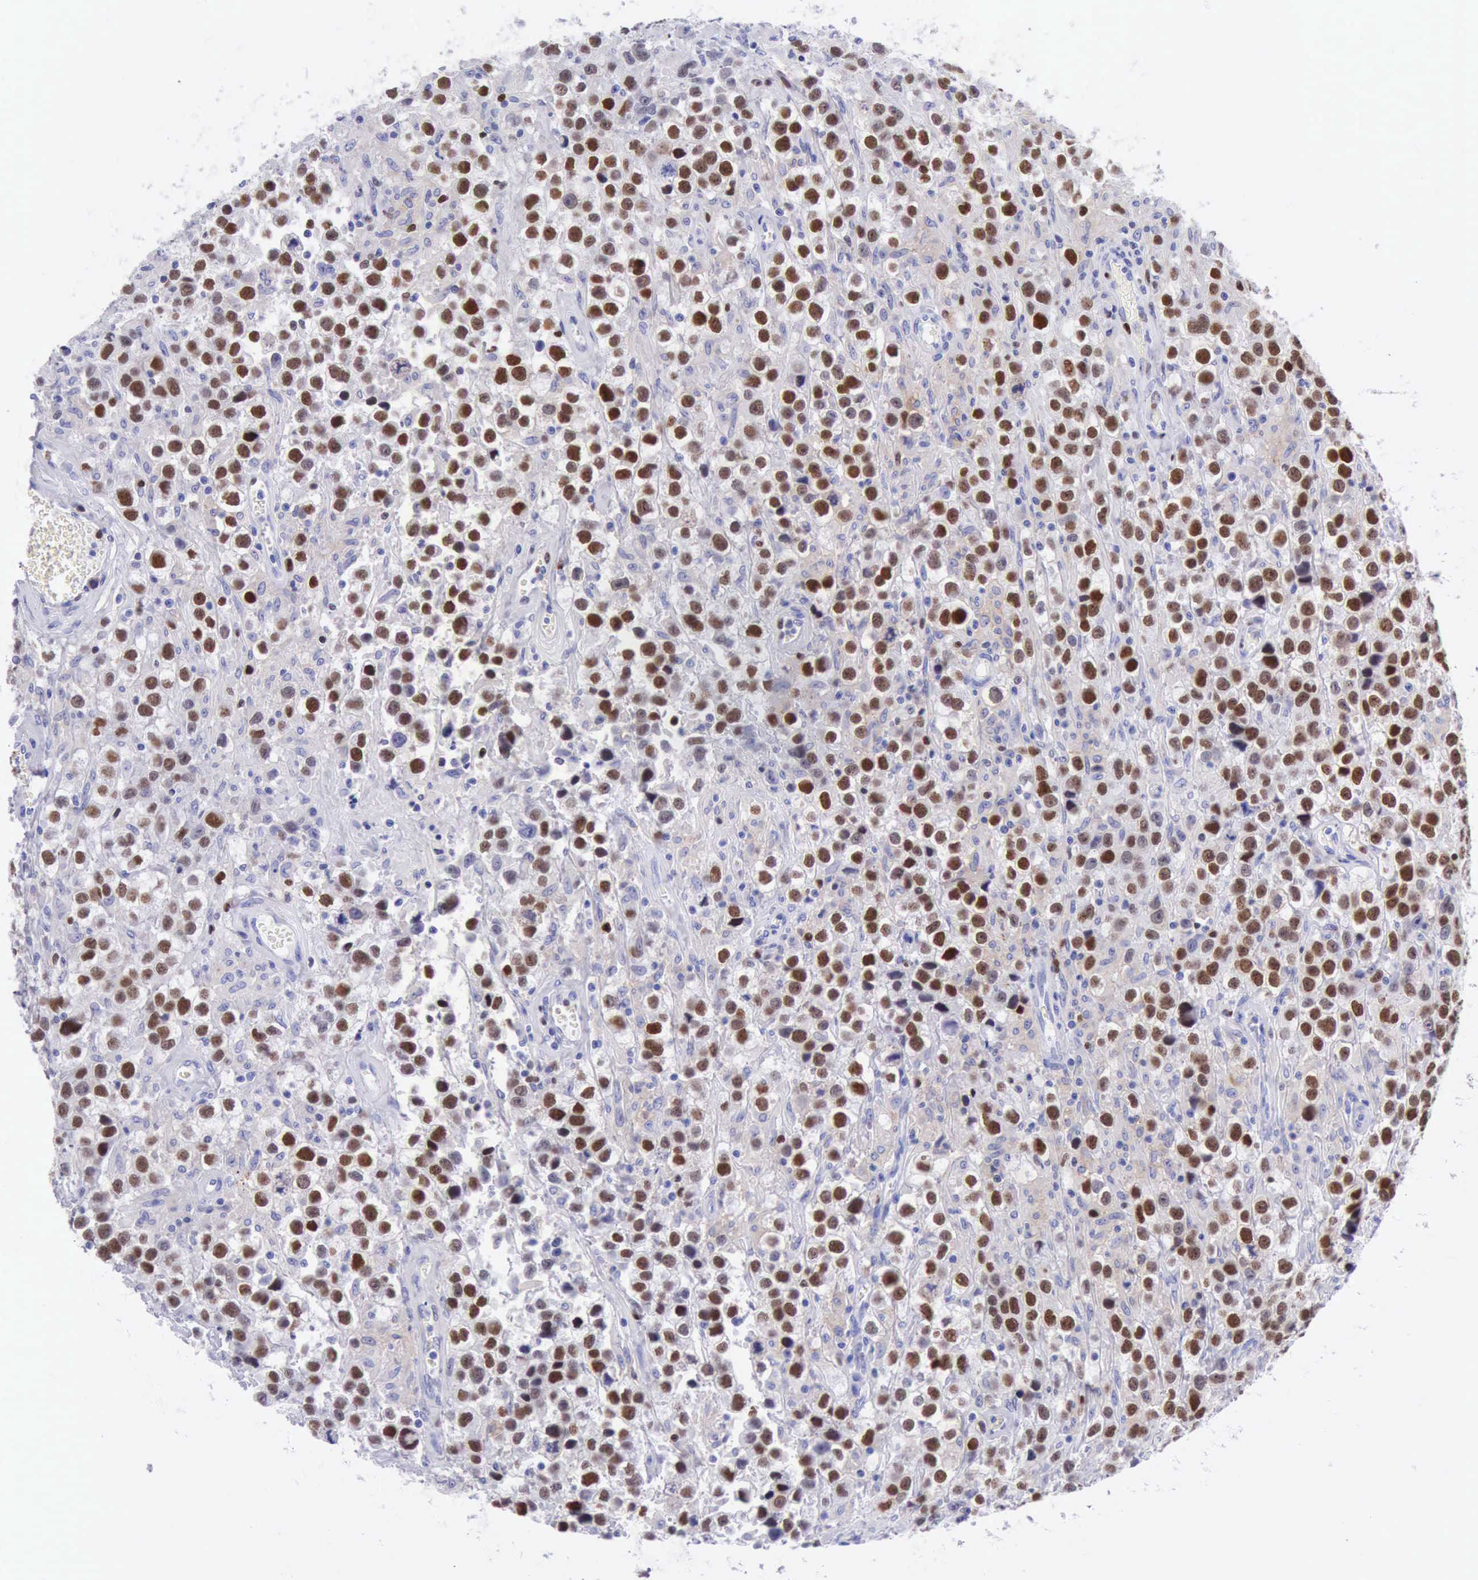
{"staining": {"intensity": "strong", "quantity": "25%-75%", "location": "nuclear"}, "tissue": "testis cancer", "cell_type": "Tumor cells", "image_type": "cancer", "snomed": [{"axis": "morphology", "description": "Seminoma, NOS"}, {"axis": "topography", "description": "Testis"}], "caption": "Tumor cells show strong nuclear positivity in approximately 25%-75% of cells in seminoma (testis).", "gene": "MCM2", "patient": {"sex": "male", "age": 43}}